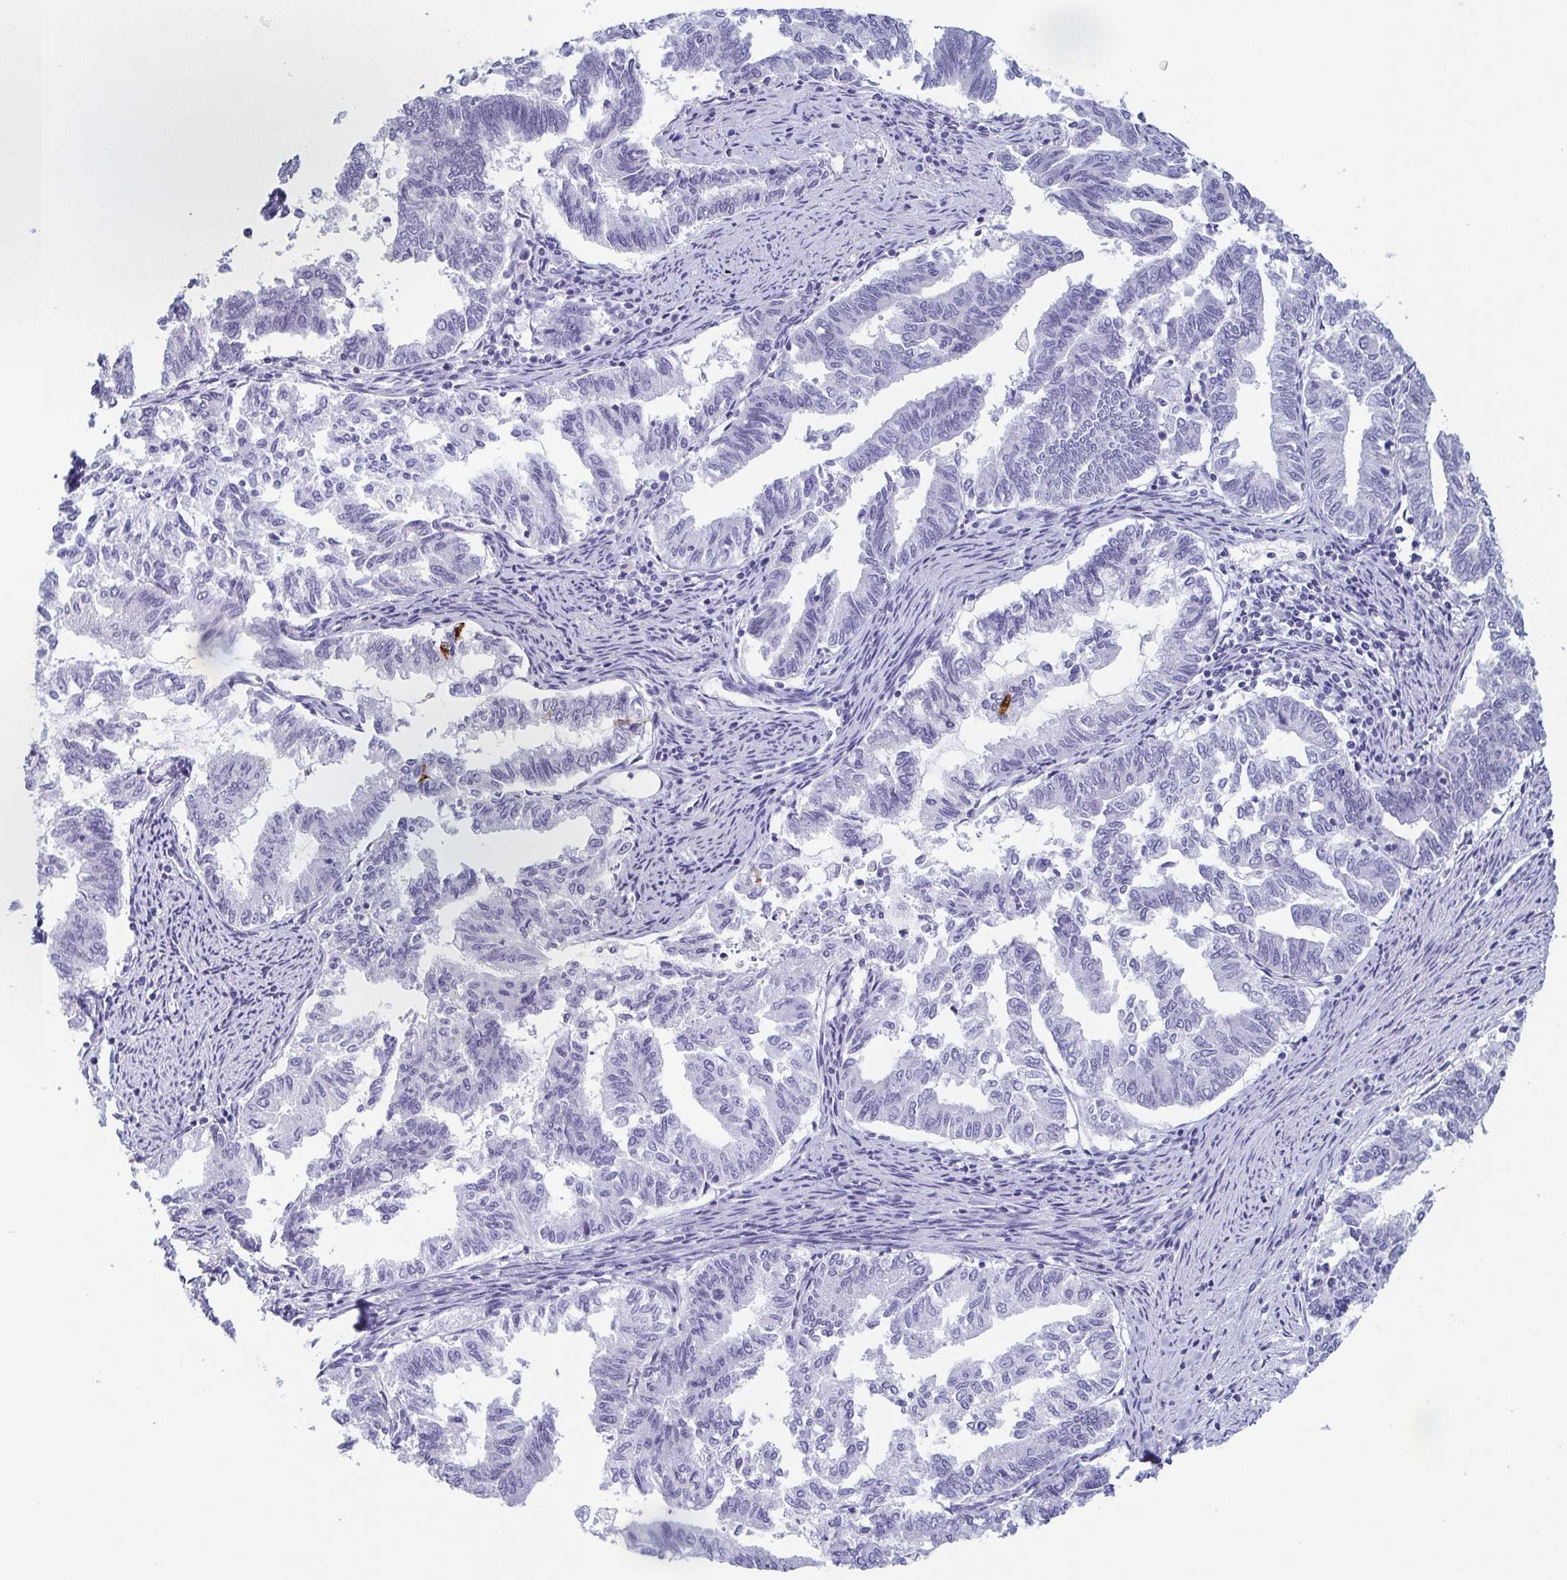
{"staining": {"intensity": "negative", "quantity": "none", "location": "none"}, "tissue": "endometrial cancer", "cell_type": "Tumor cells", "image_type": "cancer", "snomed": [{"axis": "morphology", "description": "Adenocarcinoma, NOS"}, {"axis": "topography", "description": "Endometrium"}], "caption": "The image reveals no significant staining in tumor cells of endometrial cancer (adenocarcinoma).", "gene": "REG4", "patient": {"sex": "female", "age": 79}}